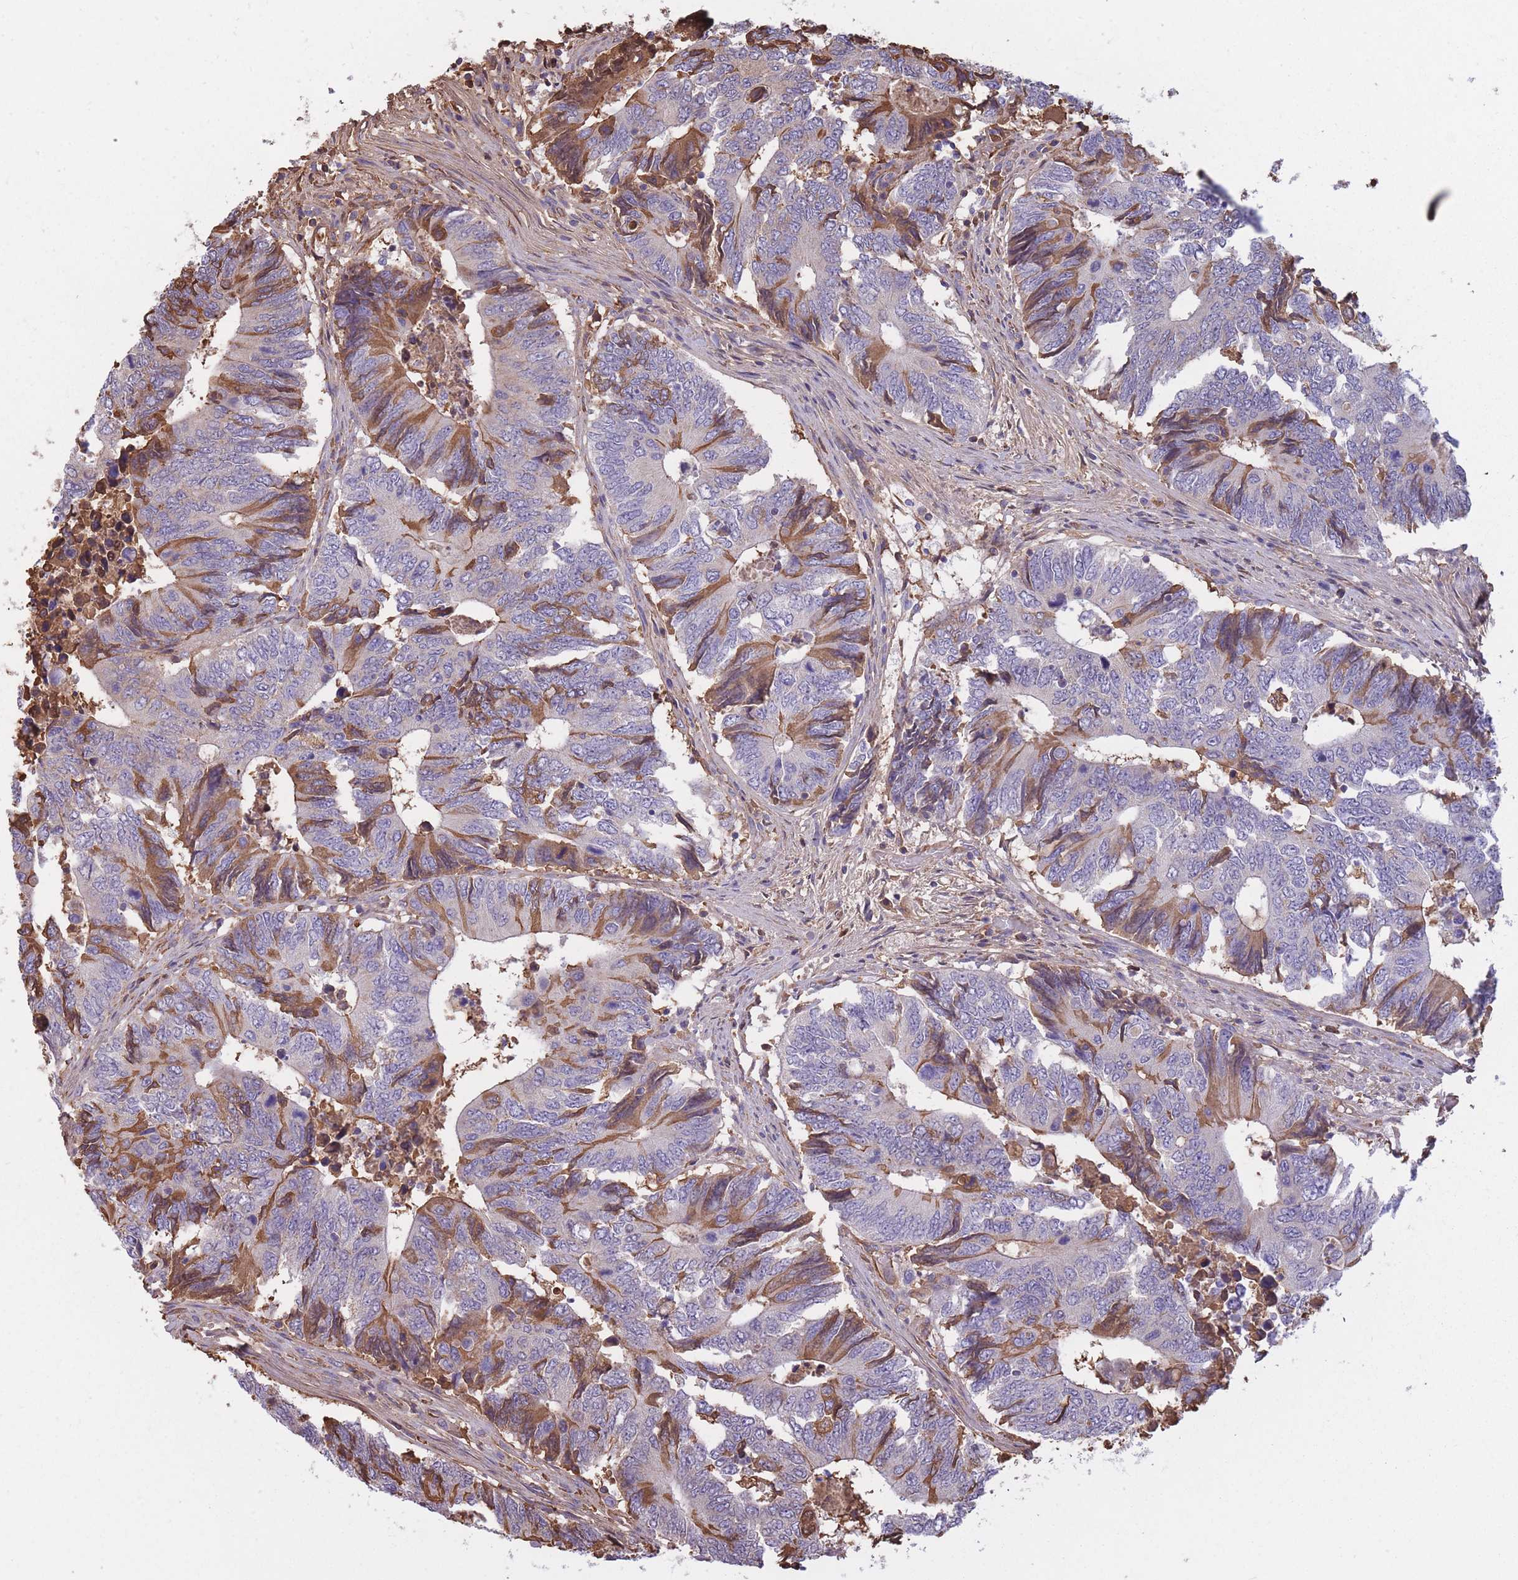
{"staining": {"intensity": "moderate", "quantity": "25%-75%", "location": "cytoplasmic/membranous"}, "tissue": "colorectal cancer", "cell_type": "Tumor cells", "image_type": "cancer", "snomed": [{"axis": "morphology", "description": "Adenocarcinoma, NOS"}, {"axis": "topography", "description": "Colon"}], "caption": "Protein analysis of colorectal cancer (adenocarcinoma) tissue shows moderate cytoplasmic/membranous positivity in about 25%-75% of tumor cells.", "gene": "KAT2A", "patient": {"sex": "male", "age": 87}}